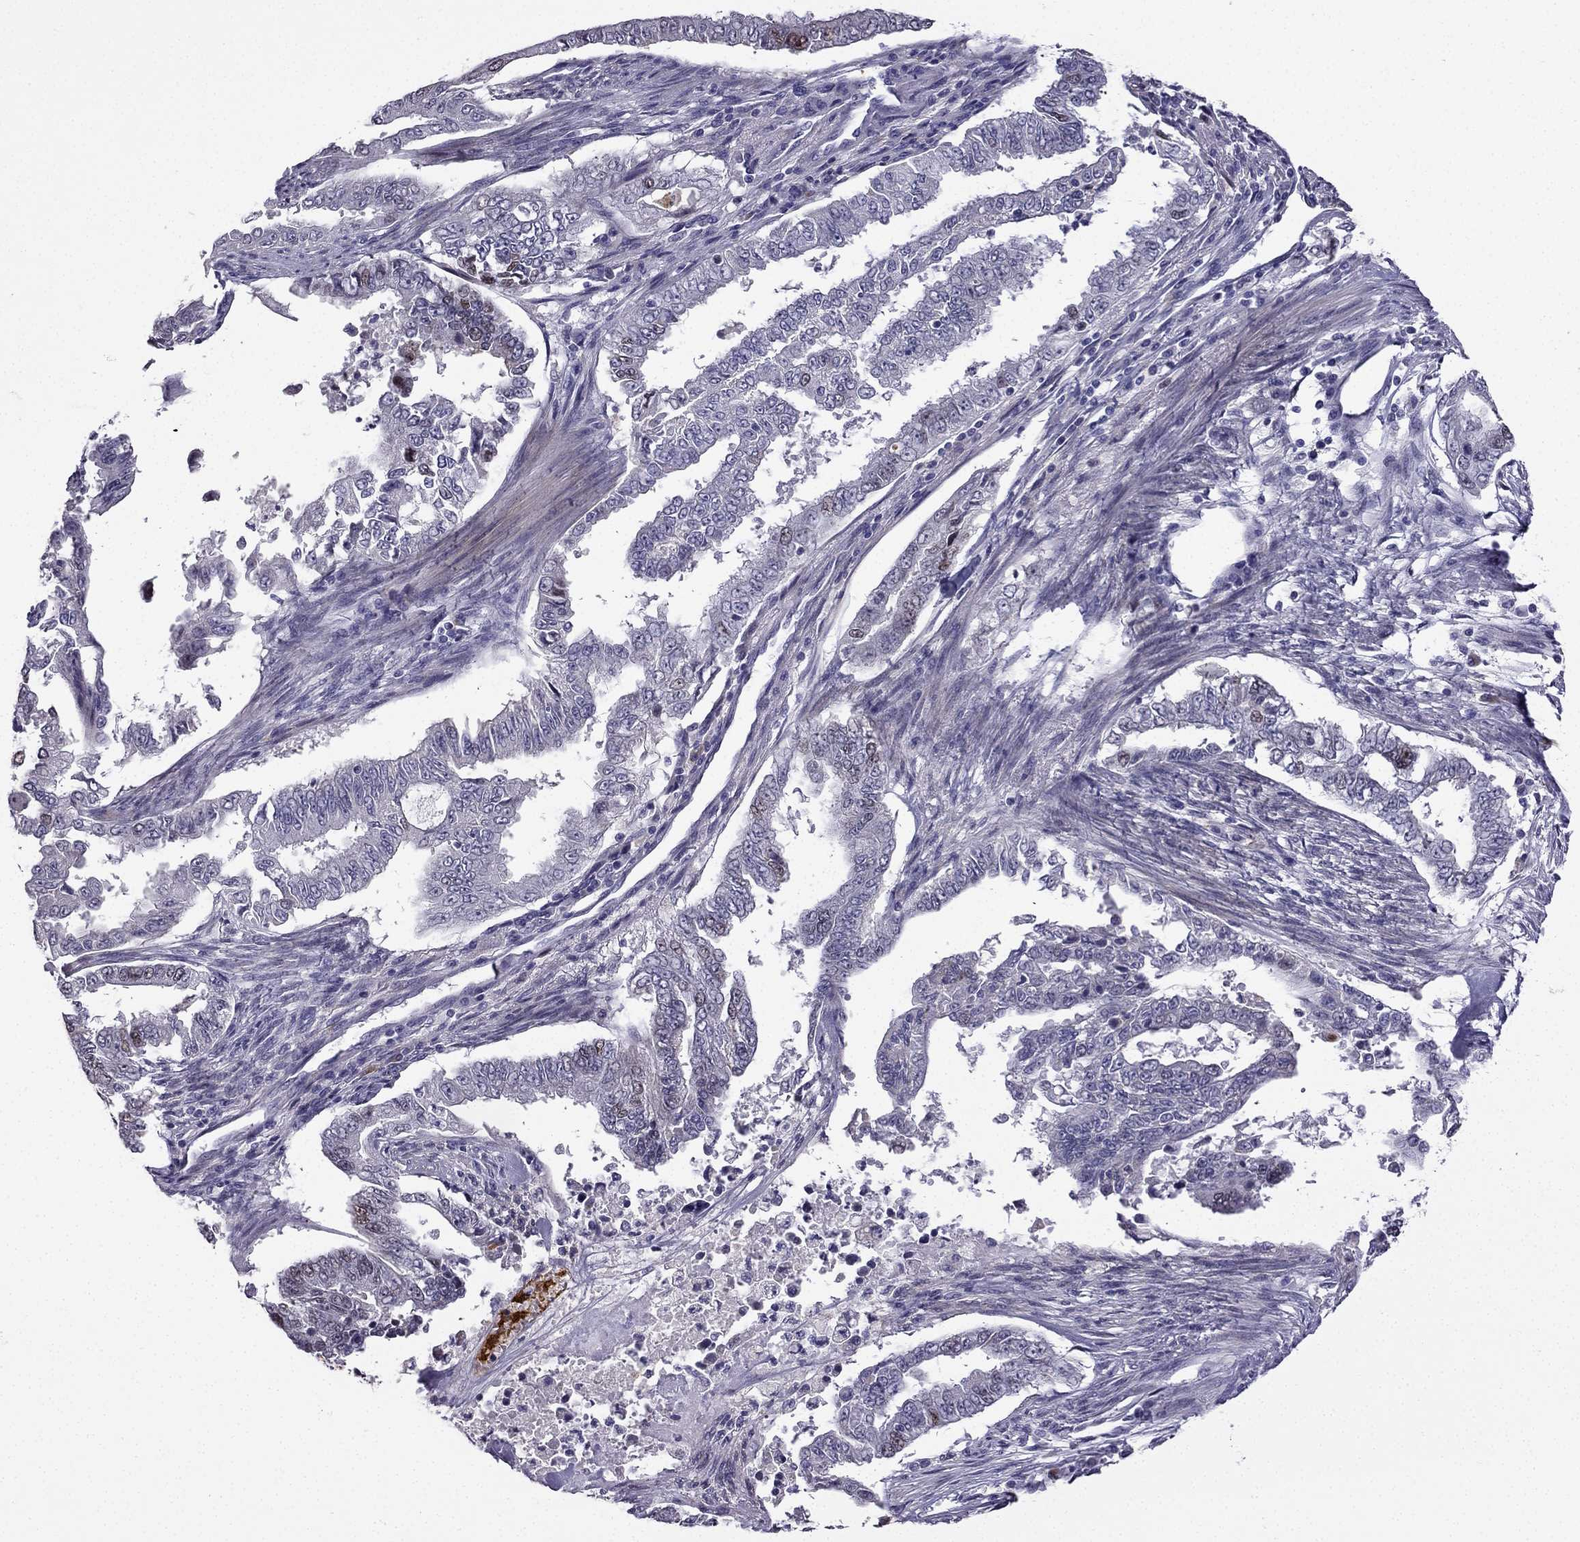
{"staining": {"intensity": "weak", "quantity": "<25%", "location": "nuclear"}, "tissue": "endometrial cancer", "cell_type": "Tumor cells", "image_type": "cancer", "snomed": [{"axis": "morphology", "description": "Adenocarcinoma, NOS"}, {"axis": "topography", "description": "Uterus"}], "caption": "Immunohistochemistry (IHC) photomicrograph of neoplastic tissue: human endometrial cancer stained with DAB (3,3'-diaminobenzidine) shows no significant protein staining in tumor cells. Brightfield microscopy of IHC stained with DAB (3,3'-diaminobenzidine) (brown) and hematoxylin (blue), captured at high magnification.", "gene": "UHRF1", "patient": {"sex": "female", "age": 59}}